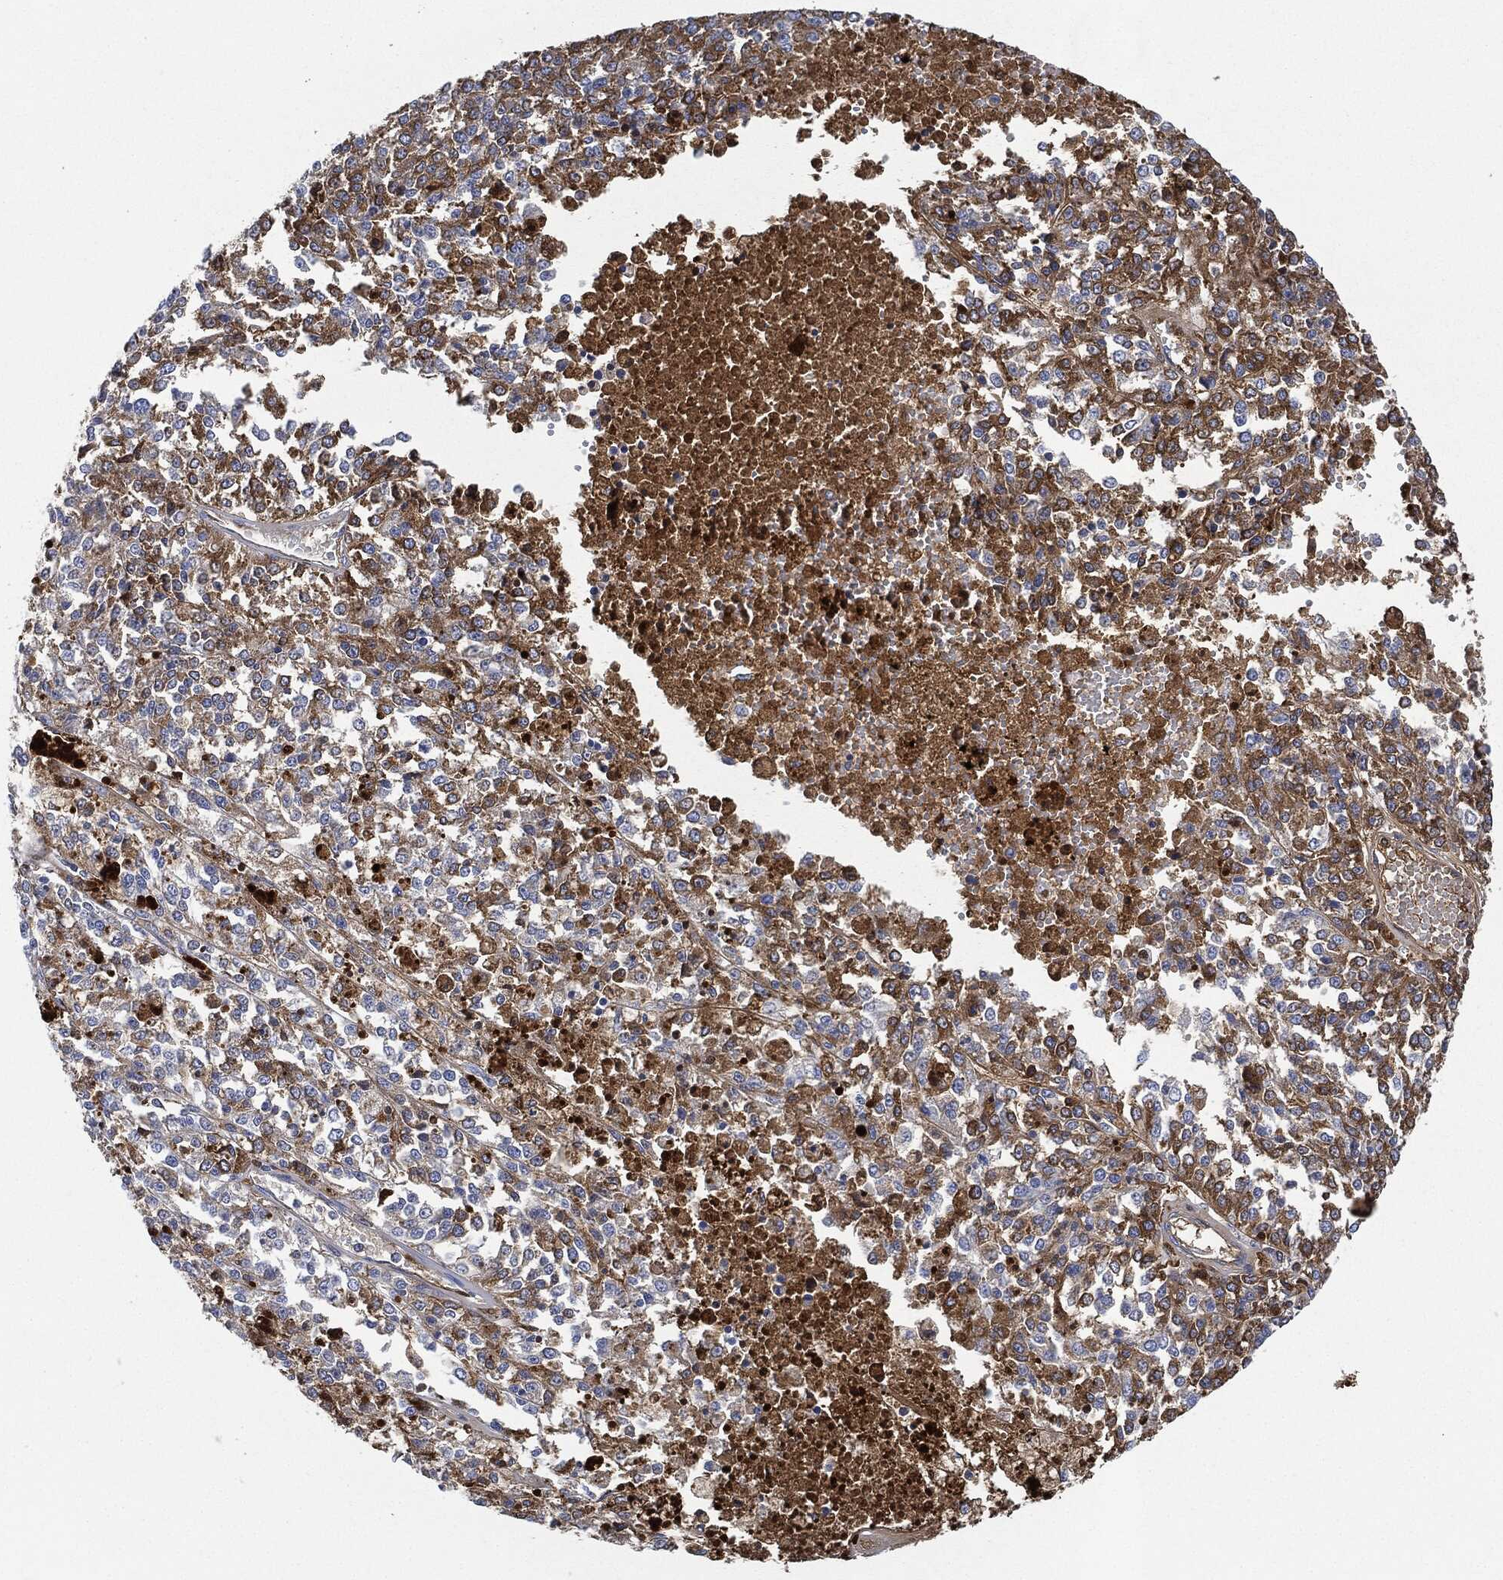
{"staining": {"intensity": "negative", "quantity": "none", "location": "none"}, "tissue": "melanoma", "cell_type": "Tumor cells", "image_type": "cancer", "snomed": [{"axis": "morphology", "description": "Malignant melanoma, Metastatic site"}, {"axis": "topography", "description": "Lymph node"}], "caption": "Human malignant melanoma (metastatic site) stained for a protein using IHC reveals no expression in tumor cells.", "gene": "IGLV6-57", "patient": {"sex": "female", "age": 64}}